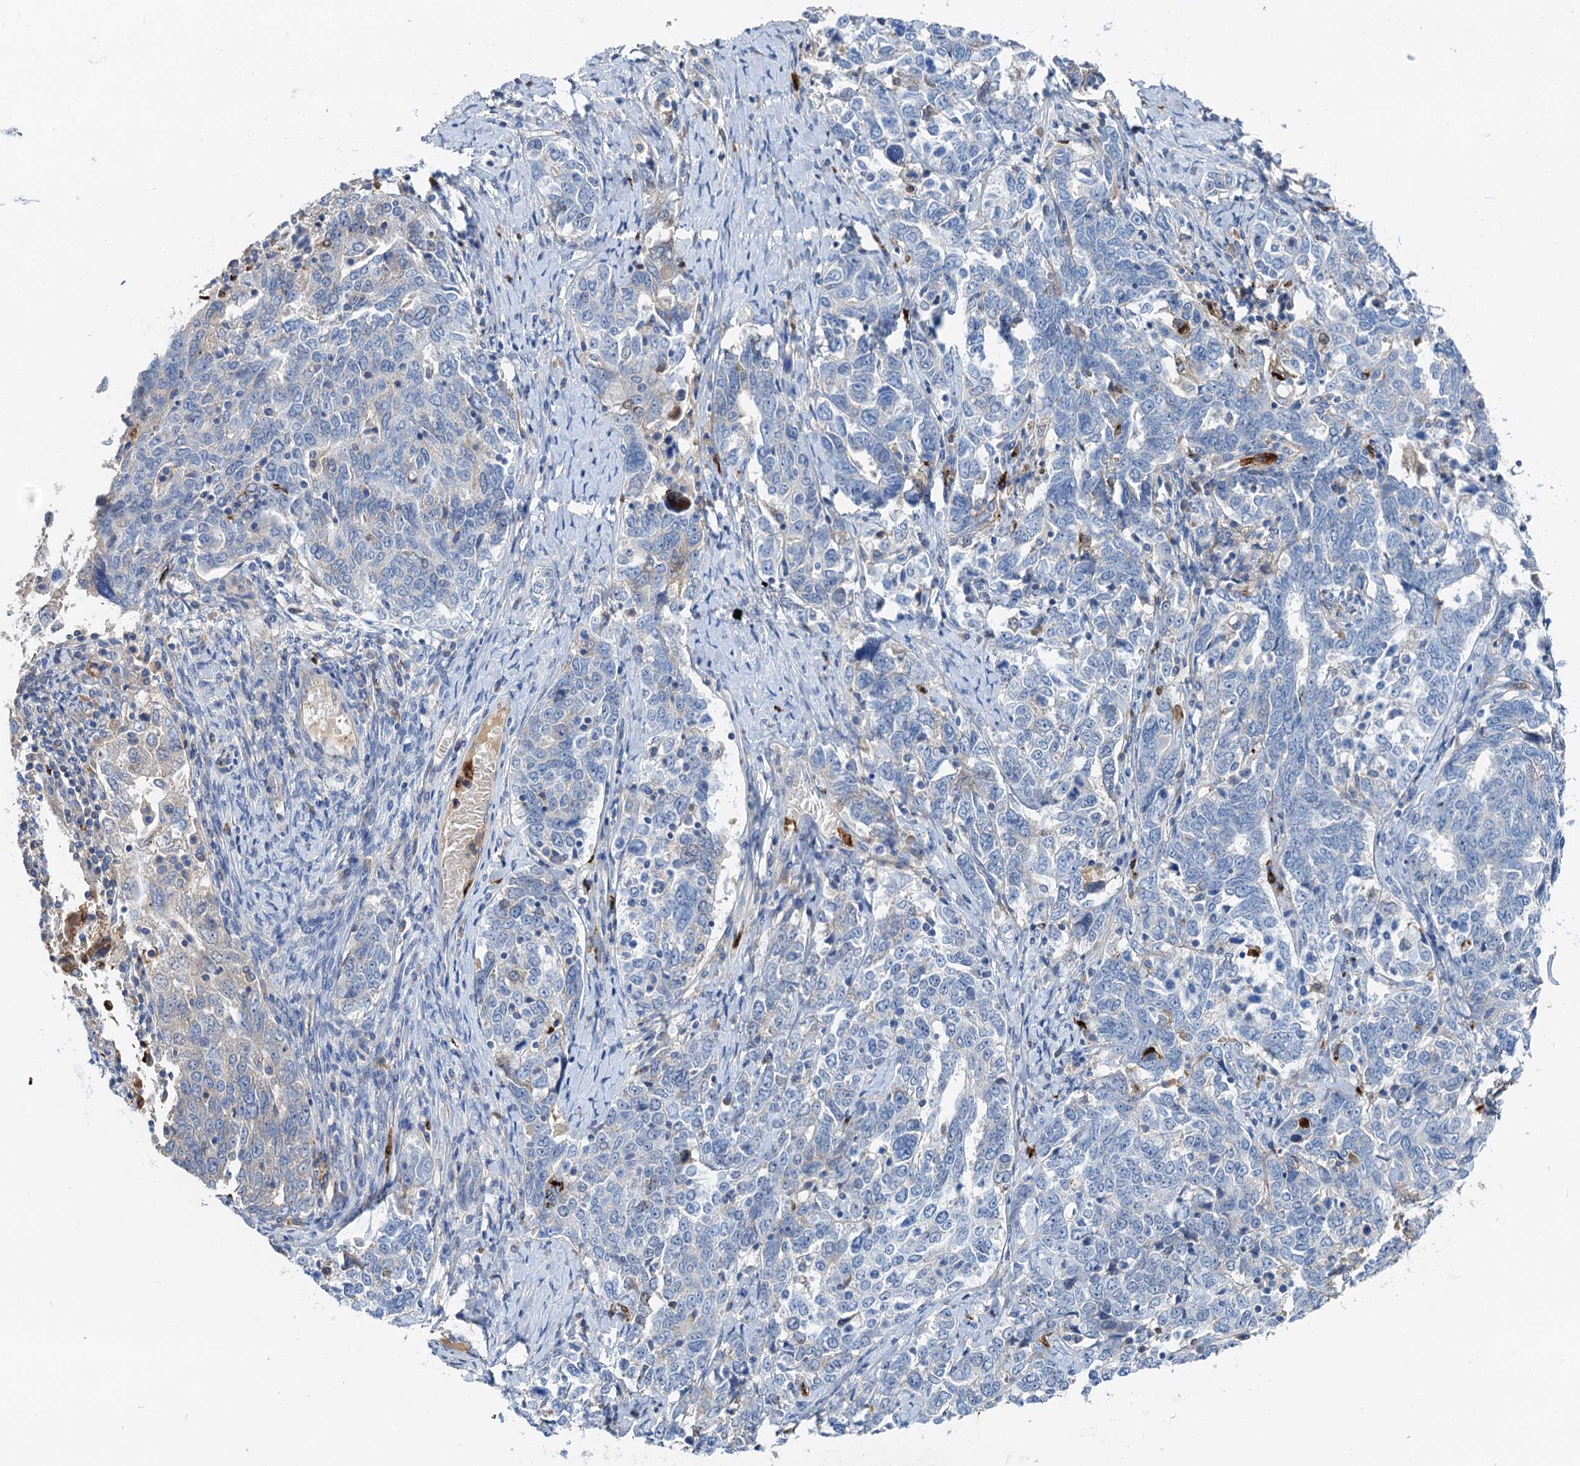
{"staining": {"intensity": "negative", "quantity": "none", "location": "none"}, "tissue": "ovarian cancer", "cell_type": "Tumor cells", "image_type": "cancer", "snomed": [{"axis": "morphology", "description": "Carcinoma, endometroid"}, {"axis": "topography", "description": "Ovary"}], "caption": "The image demonstrates no significant staining in tumor cells of ovarian cancer (endometroid carcinoma).", "gene": "OTOA", "patient": {"sex": "female", "age": 62}}